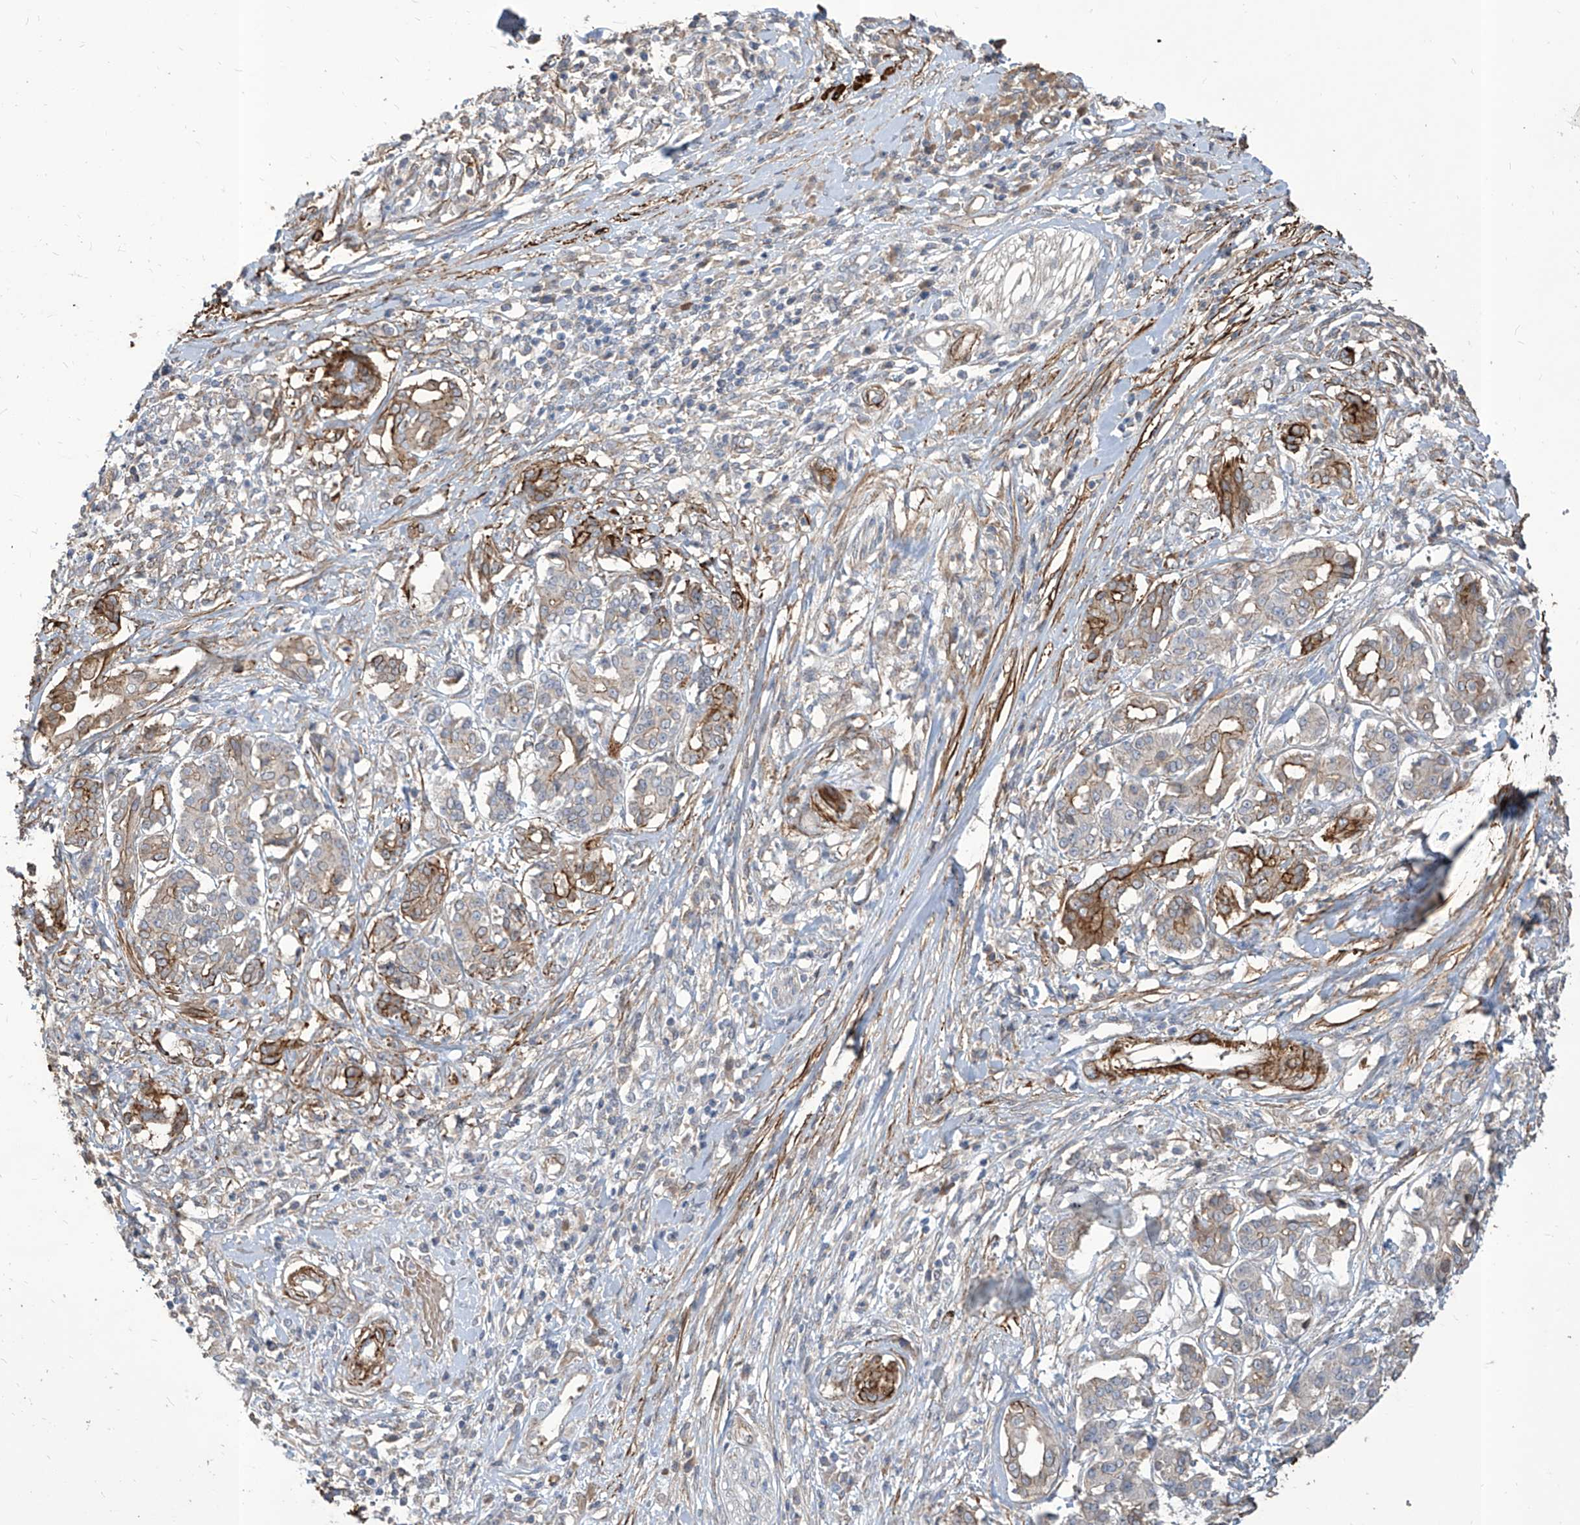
{"staining": {"intensity": "moderate", "quantity": ">75%", "location": "cytoplasmic/membranous"}, "tissue": "pancreatic cancer", "cell_type": "Tumor cells", "image_type": "cancer", "snomed": [{"axis": "morphology", "description": "Adenocarcinoma, NOS"}, {"axis": "topography", "description": "Pancreas"}], "caption": "Adenocarcinoma (pancreatic) stained for a protein (brown) demonstrates moderate cytoplasmic/membranous positive expression in approximately >75% of tumor cells.", "gene": "FAM83B", "patient": {"sex": "female", "age": 56}}